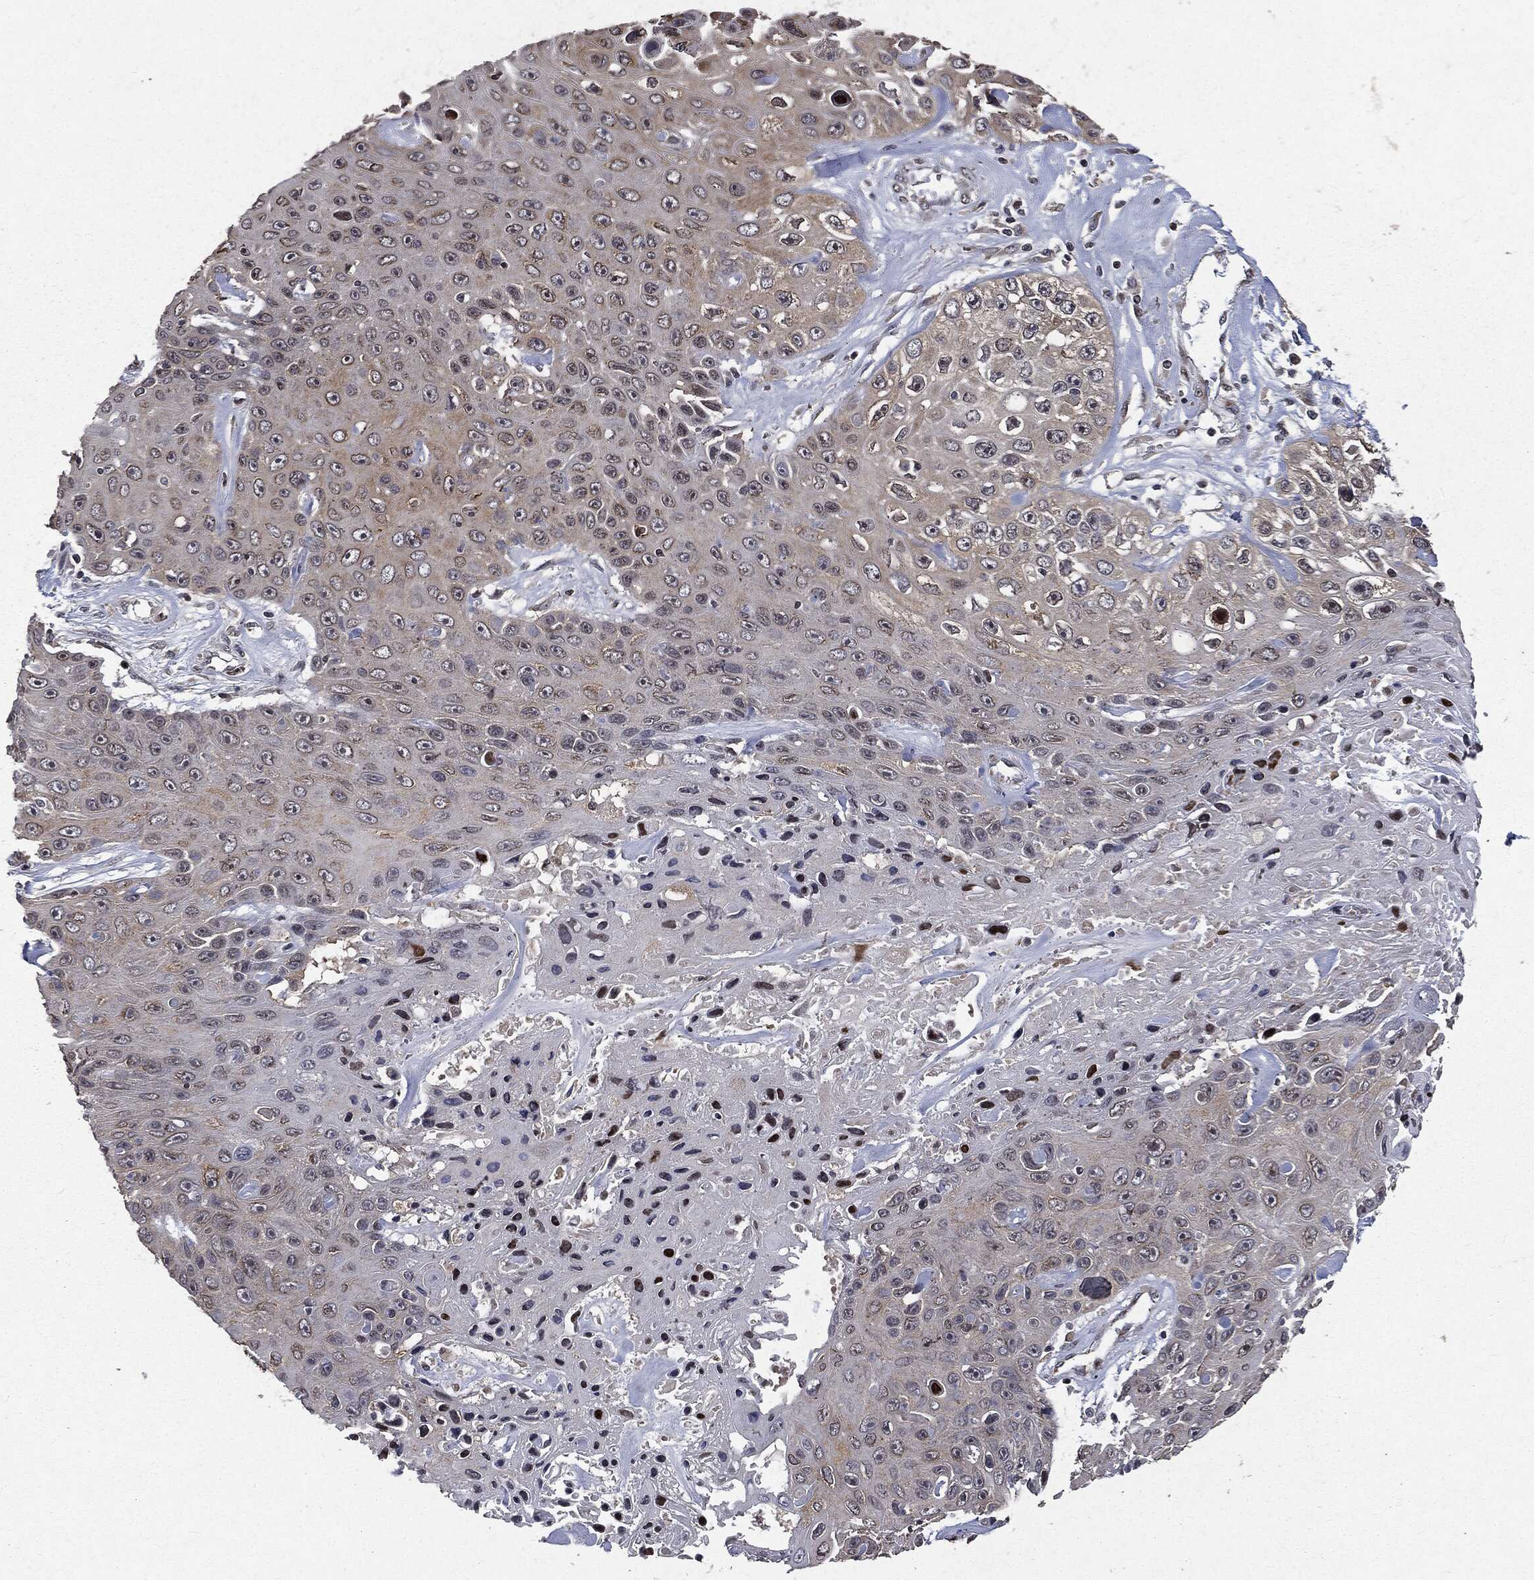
{"staining": {"intensity": "weak", "quantity": "<25%", "location": "cytoplasmic/membranous"}, "tissue": "skin cancer", "cell_type": "Tumor cells", "image_type": "cancer", "snomed": [{"axis": "morphology", "description": "Squamous cell carcinoma, NOS"}, {"axis": "topography", "description": "Skin"}], "caption": "IHC micrograph of neoplastic tissue: human skin squamous cell carcinoma stained with DAB shows no significant protein positivity in tumor cells. Nuclei are stained in blue.", "gene": "PLPPR2", "patient": {"sex": "male", "age": 82}}